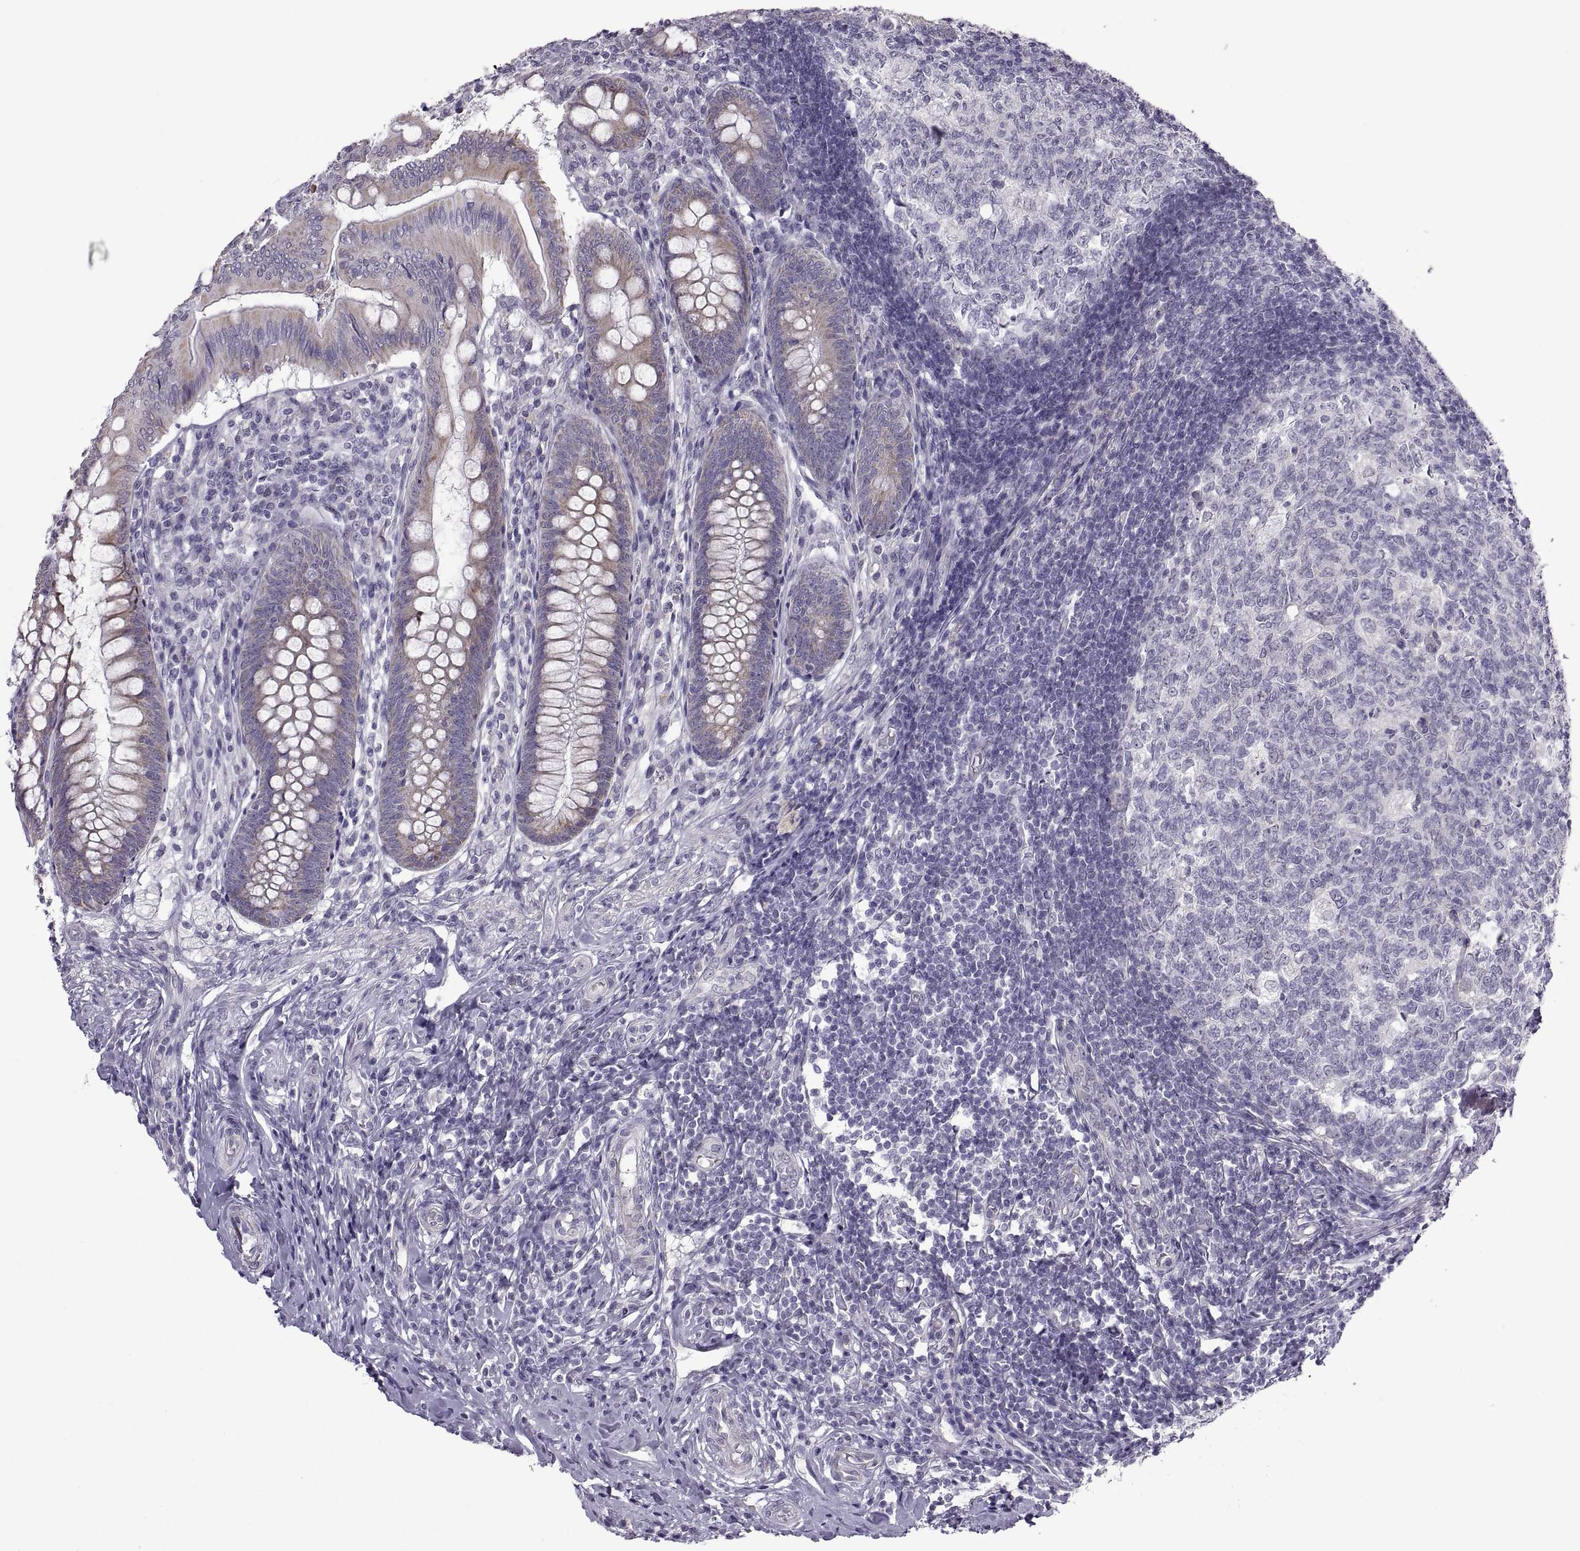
{"staining": {"intensity": "weak", "quantity": "25%-75%", "location": "cytoplasmic/membranous"}, "tissue": "appendix", "cell_type": "Glandular cells", "image_type": "normal", "snomed": [{"axis": "morphology", "description": "Normal tissue, NOS"}, {"axis": "morphology", "description": "Inflammation, NOS"}, {"axis": "topography", "description": "Appendix"}], "caption": "Appendix stained for a protein (brown) exhibits weak cytoplasmic/membranous positive staining in about 25%-75% of glandular cells.", "gene": "FAM170A", "patient": {"sex": "male", "age": 16}}